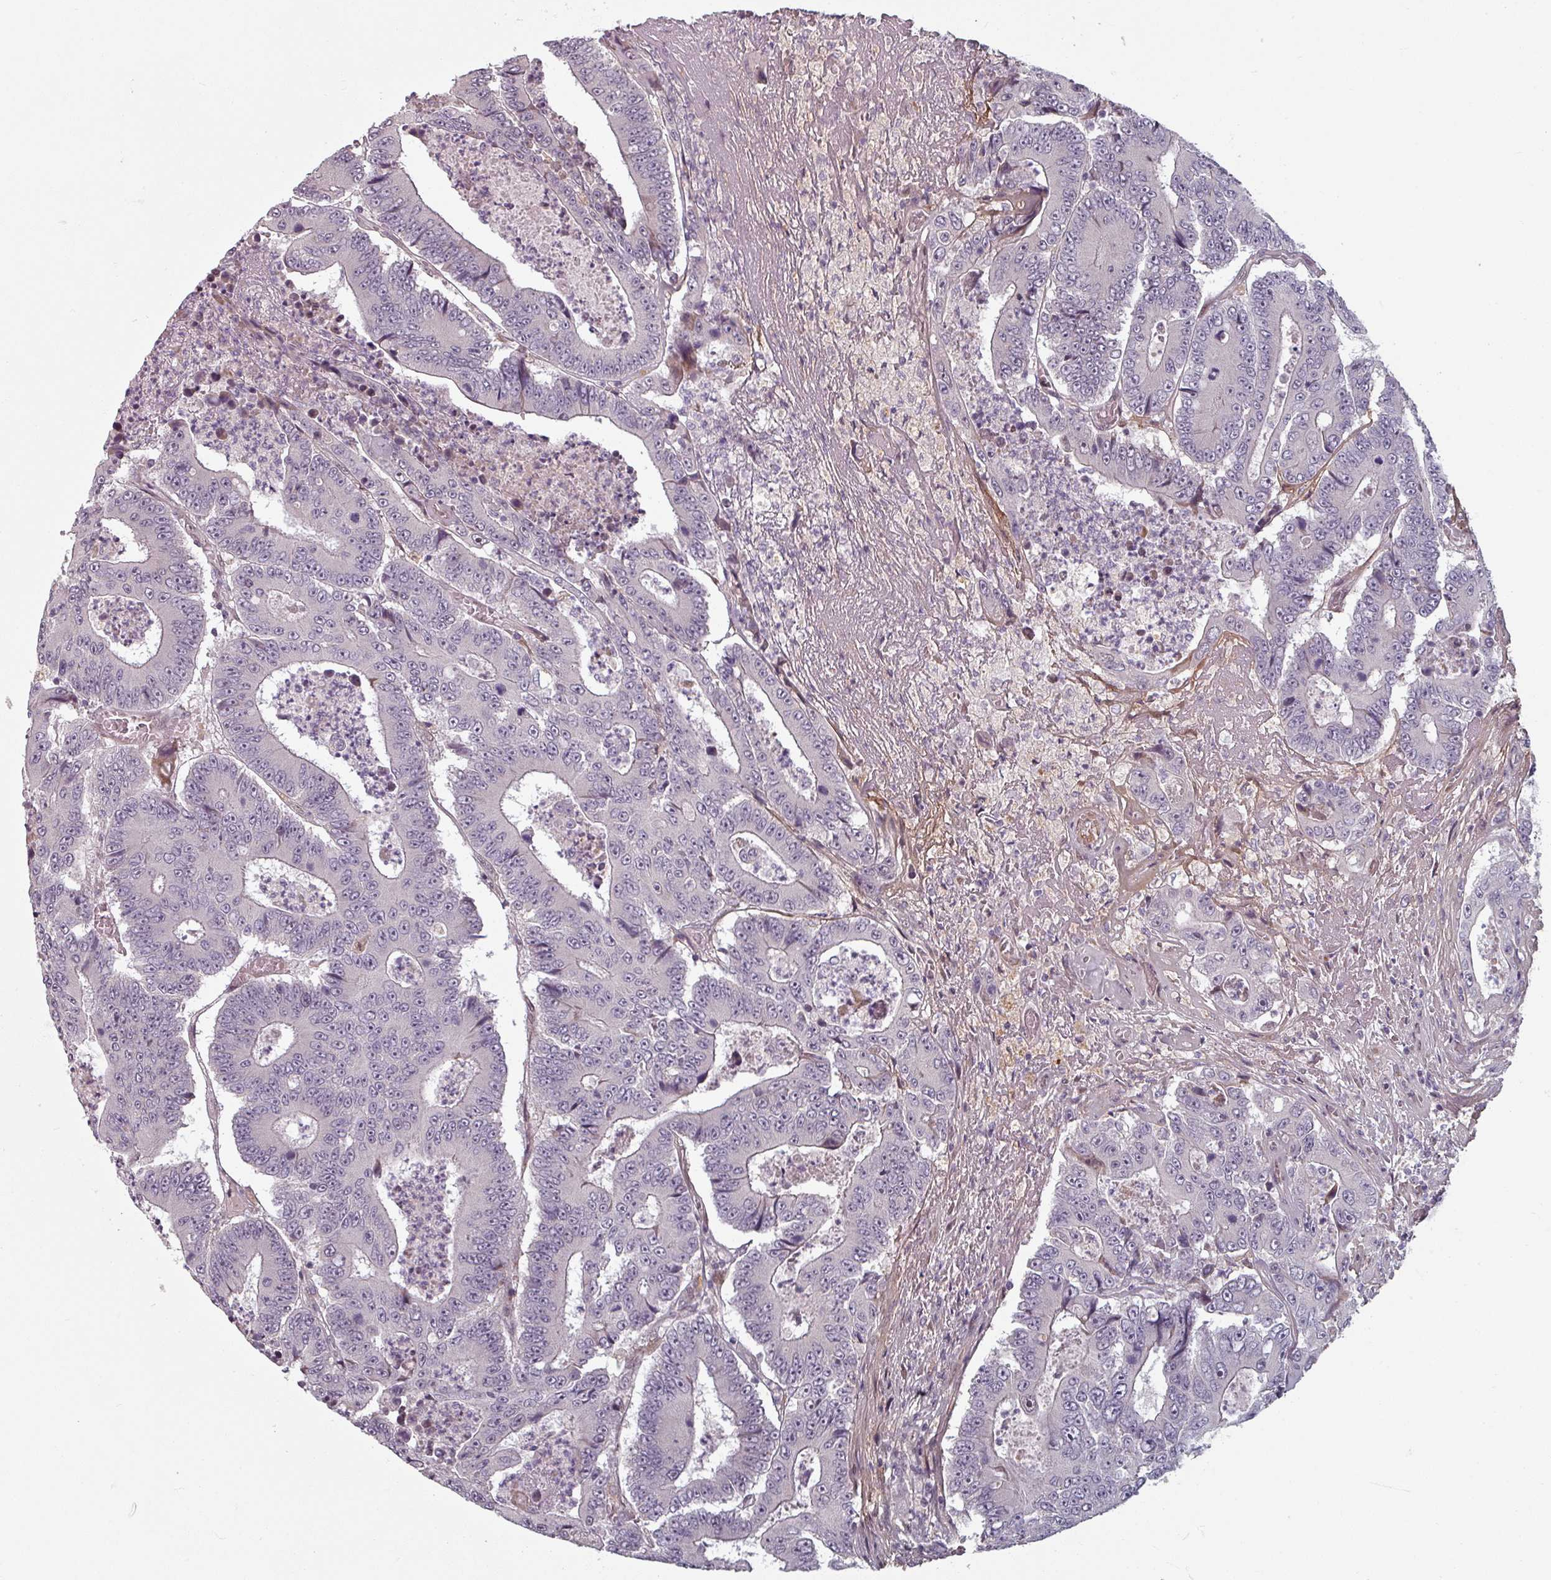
{"staining": {"intensity": "negative", "quantity": "none", "location": "none"}, "tissue": "colorectal cancer", "cell_type": "Tumor cells", "image_type": "cancer", "snomed": [{"axis": "morphology", "description": "Adenocarcinoma, NOS"}, {"axis": "topography", "description": "Colon"}], "caption": "The image exhibits no significant staining in tumor cells of colorectal cancer (adenocarcinoma).", "gene": "CYB5RL", "patient": {"sex": "male", "age": 83}}